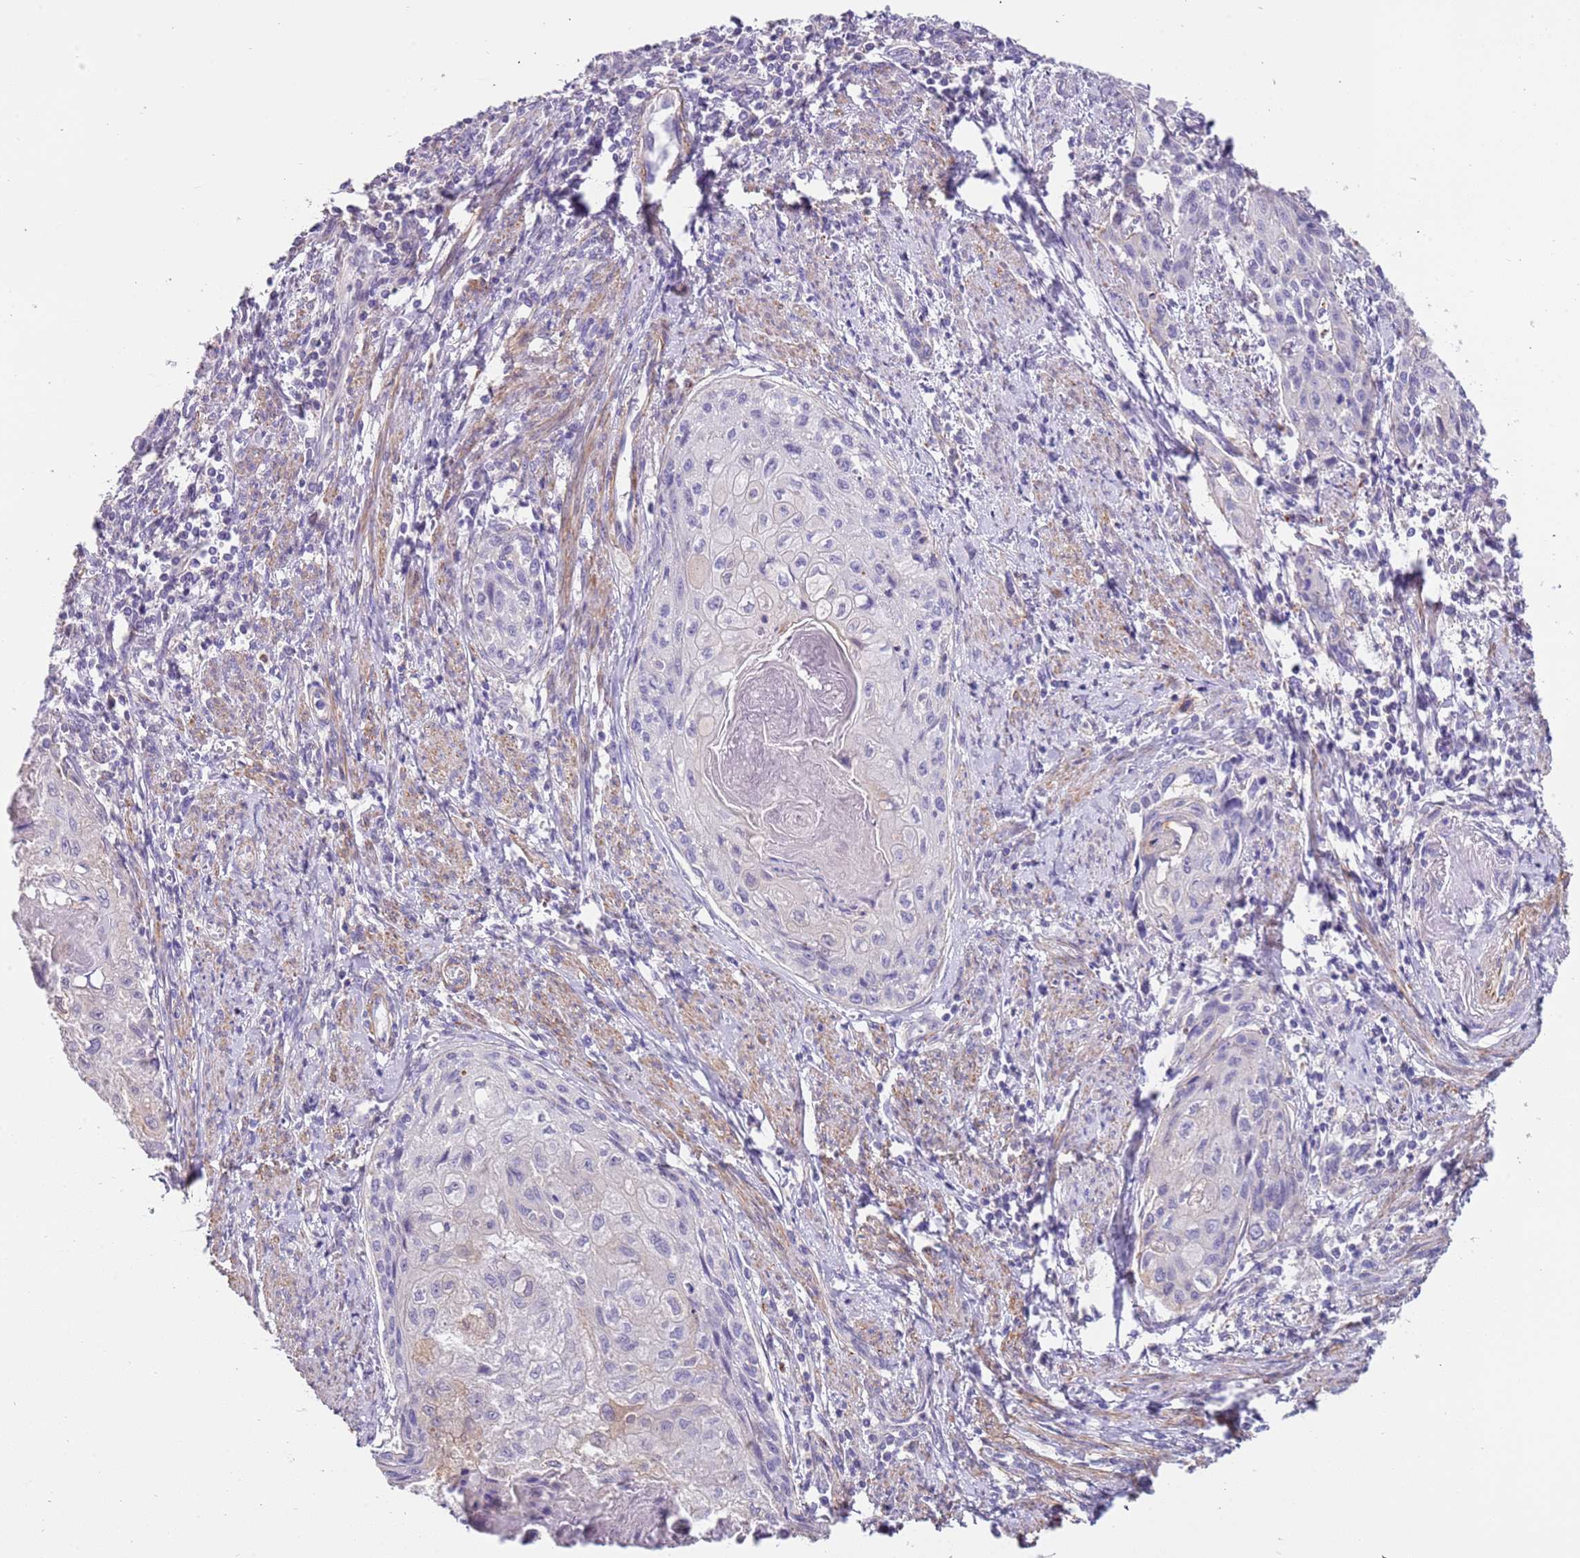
{"staining": {"intensity": "negative", "quantity": "none", "location": "none"}, "tissue": "cervical cancer", "cell_type": "Tumor cells", "image_type": "cancer", "snomed": [{"axis": "morphology", "description": "Squamous cell carcinoma, NOS"}, {"axis": "topography", "description": "Cervix"}], "caption": "Image shows no protein positivity in tumor cells of cervical cancer tissue.", "gene": "PCGF2", "patient": {"sex": "female", "age": 67}}